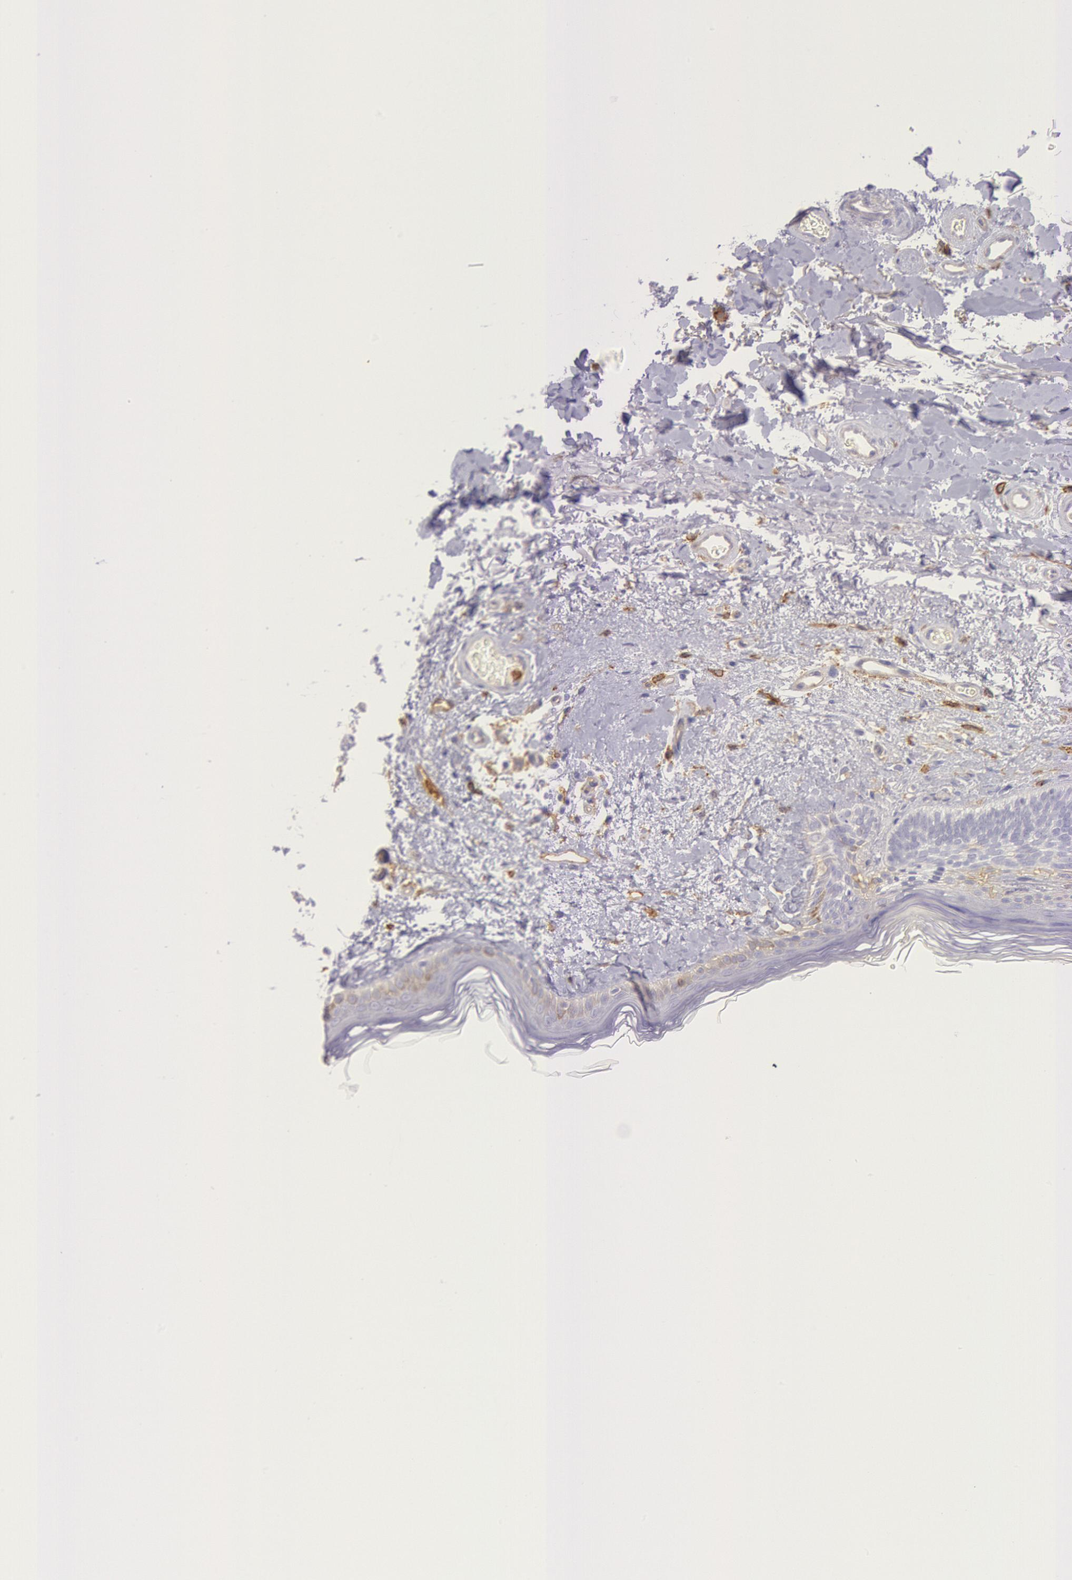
{"staining": {"intensity": "negative", "quantity": "none", "location": "none"}, "tissue": "skin", "cell_type": "Fibroblasts", "image_type": "normal", "snomed": [{"axis": "morphology", "description": "Normal tissue, NOS"}, {"axis": "topography", "description": "Skin"}], "caption": "DAB (3,3'-diaminobenzidine) immunohistochemical staining of benign skin reveals no significant expression in fibroblasts.", "gene": "LYN", "patient": {"sex": "male", "age": 63}}